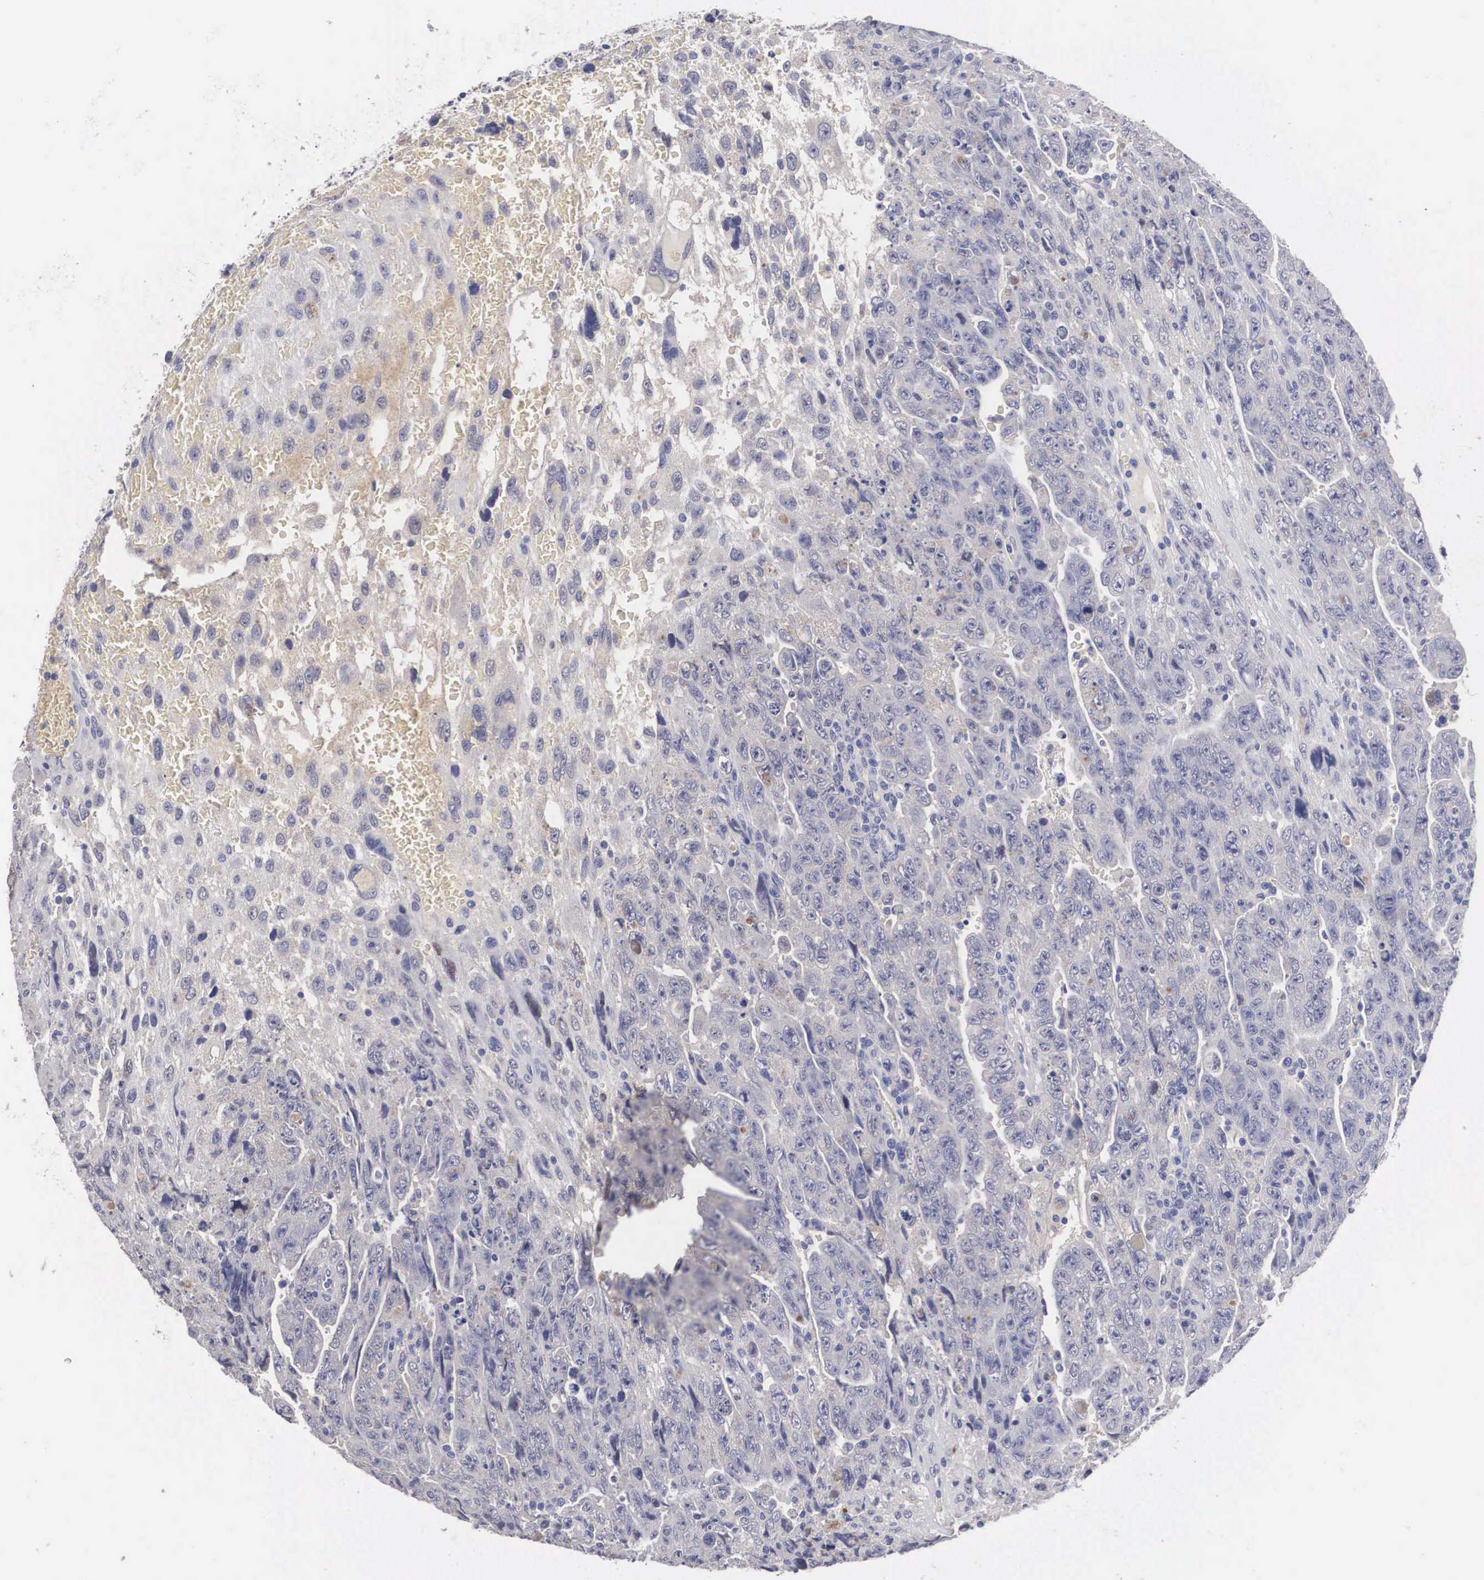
{"staining": {"intensity": "weak", "quantity": "<25%", "location": "cytoplasmic/membranous"}, "tissue": "testis cancer", "cell_type": "Tumor cells", "image_type": "cancer", "snomed": [{"axis": "morphology", "description": "Carcinoma, Embryonal, NOS"}, {"axis": "topography", "description": "Testis"}], "caption": "A high-resolution photomicrograph shows immunohistochemistry (IHC) staining of testis cancer, which reveals no significant staining in tumor cells.", "gene": "ABHD4", "patient": {"sex": "male", "age": 28}}